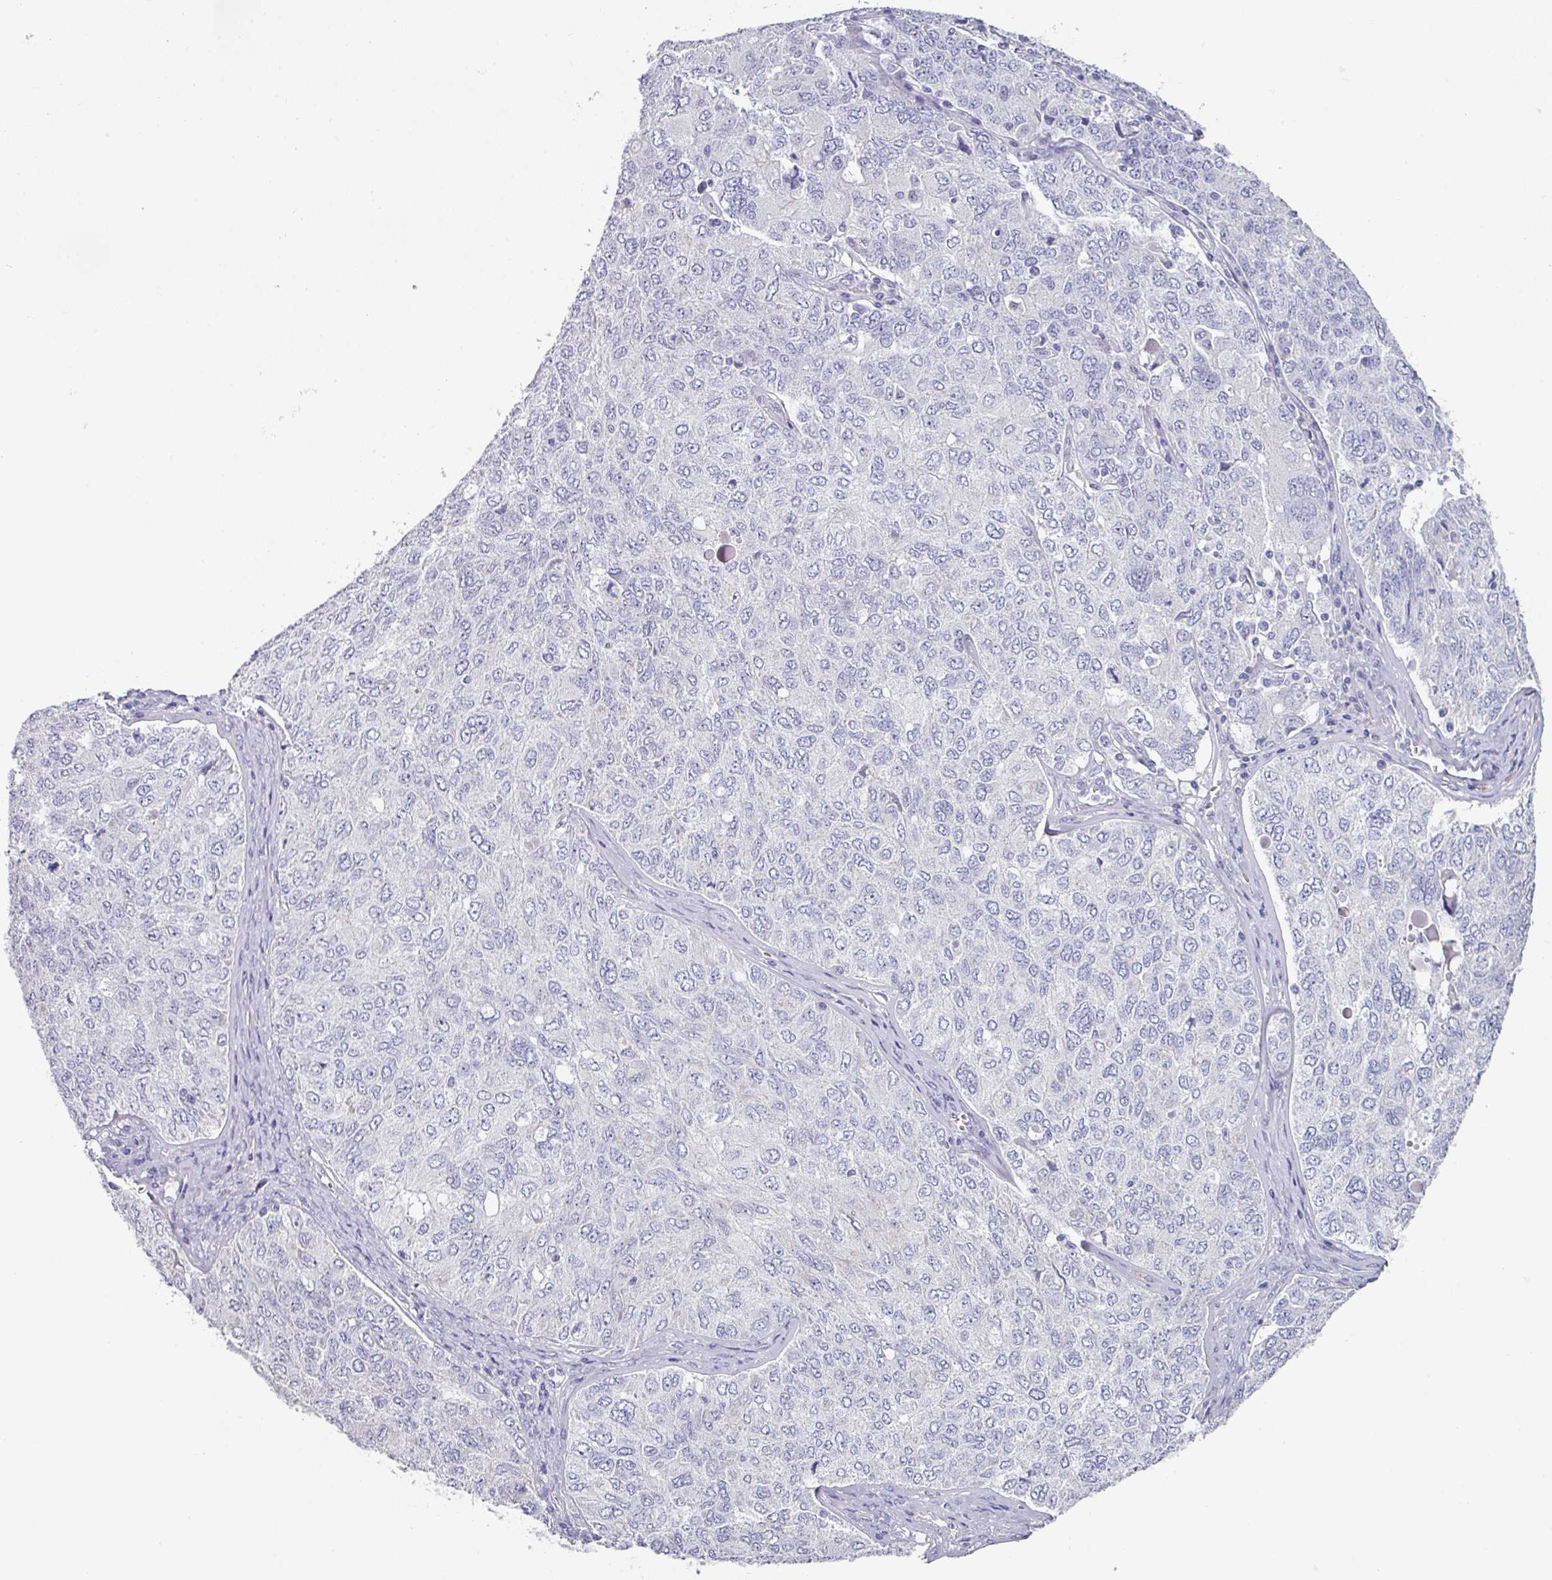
{"staining": {"intensity": "negative", "quantity": "none", "location": "none"}, "tissue": "ovarian cancer", "cell_type": "Tumor cells", "image_type": "cancer", "snomed": [{"axis": "morphology", "description": "Carcinoma, endometroid"}, {"axis": "topography", "description": "Ovary"}], "caption": "DAB immunohistochemical staining of human endometroid carcinoma (ovarian) exhibits no significant staining in tumor cells.", "gene": "SLC17A7", "patient": {"sex": "female", "age": 62}}